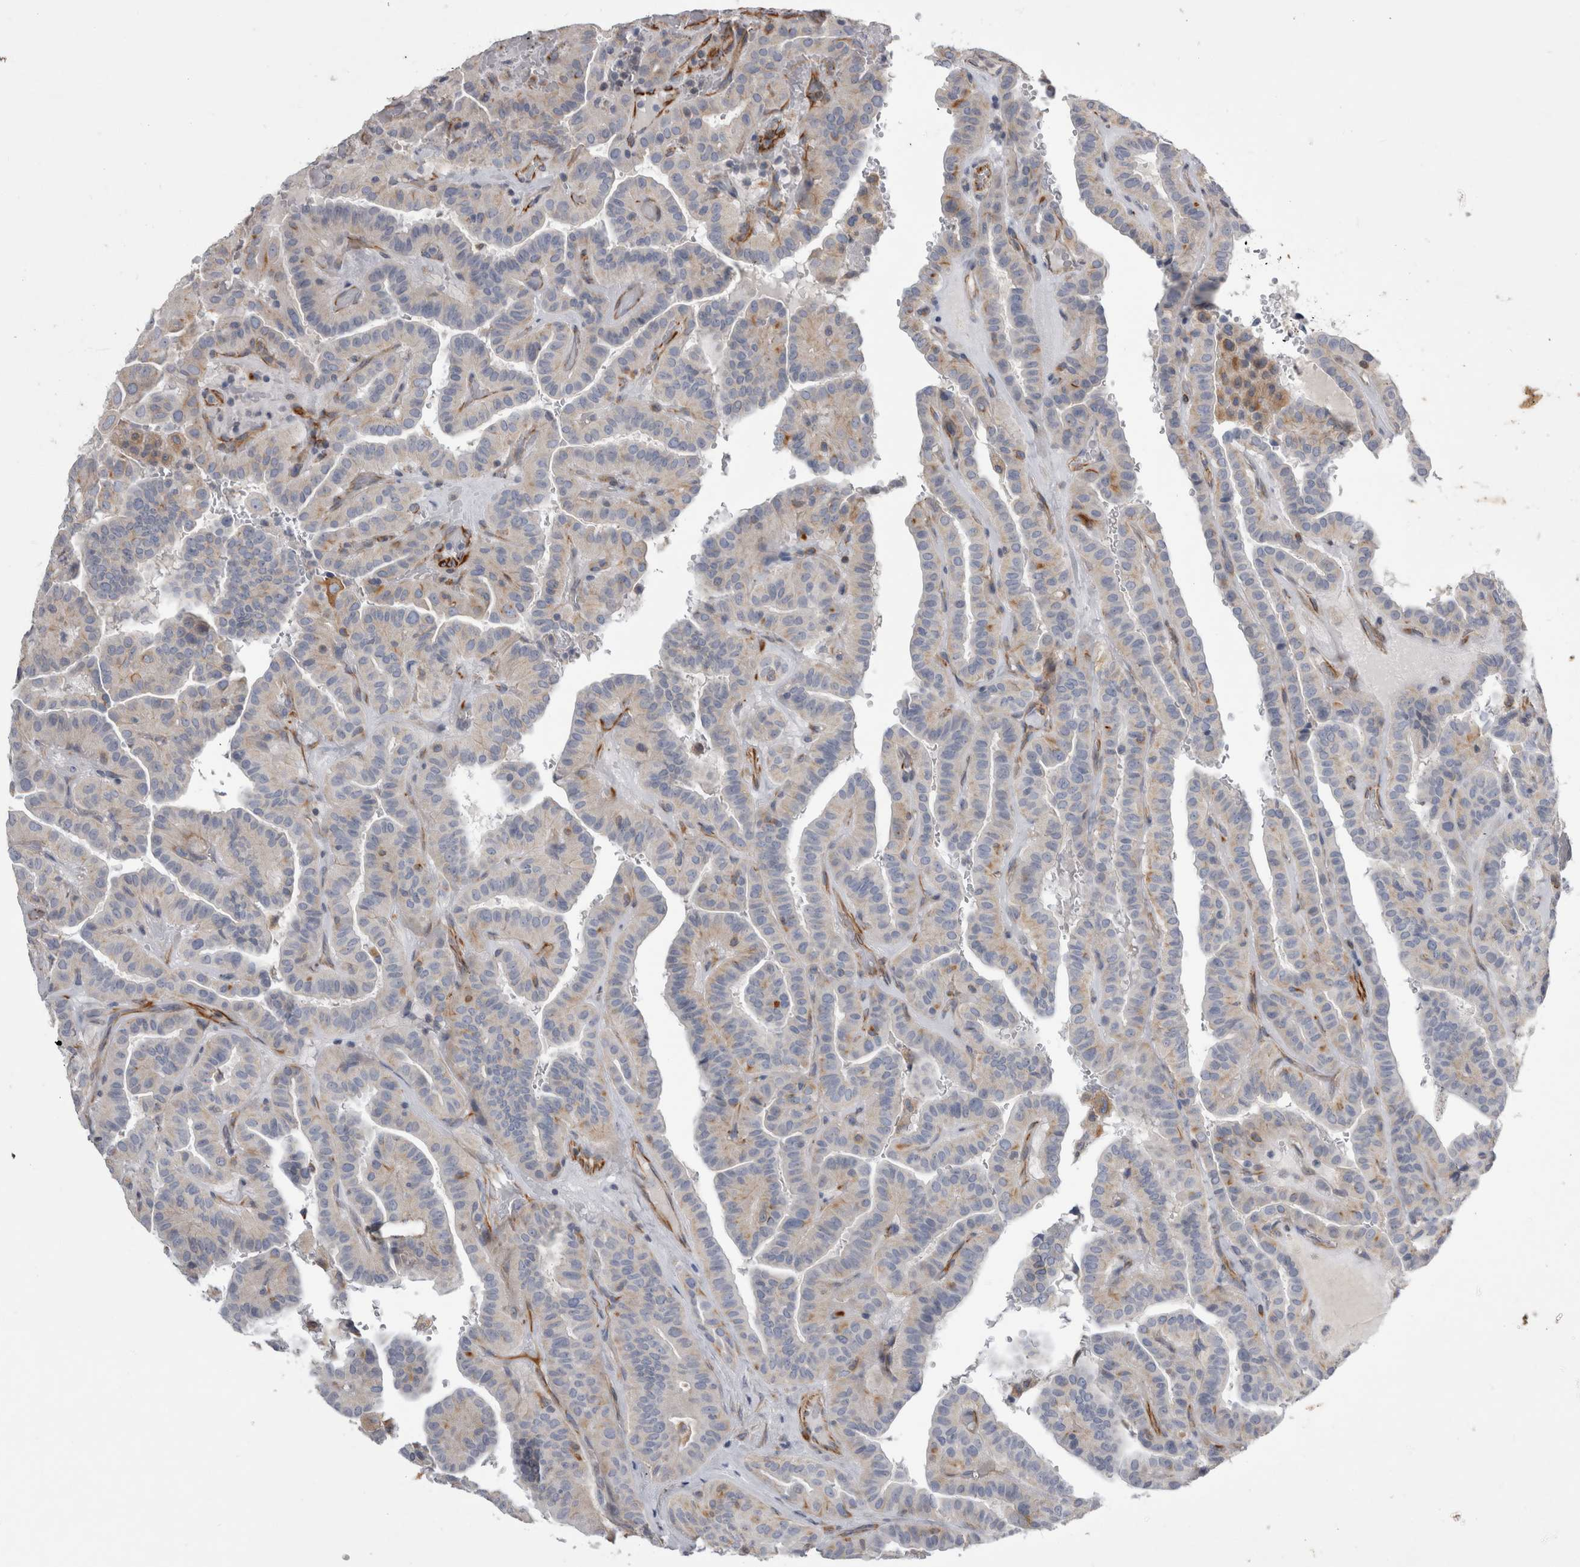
{"staining": {"intensity": "weak", "quantity": "<25%", "location": "cytoplasmic/membranous"}, "tissue": "thyroid cancer", "cell_type": "Tumor cells", "image_type": "cancer", "snomed": [{"axis": "morphology", "description": "Papillary adenocarcinoma, NOS"}, {"axis": "topography", "description": "Thyroid gland"}], "caption": "Tumor cells show no significant protein positivity in thyroid cancer (papillary adenocarcinoma). (Stains: DAB immunohistochemistry with hematoxylin counter stain, Microscopy: brightfield microscopy at high magnification).", "gene": "STRADB", "patient": {"sex": "male", "age": 77}}